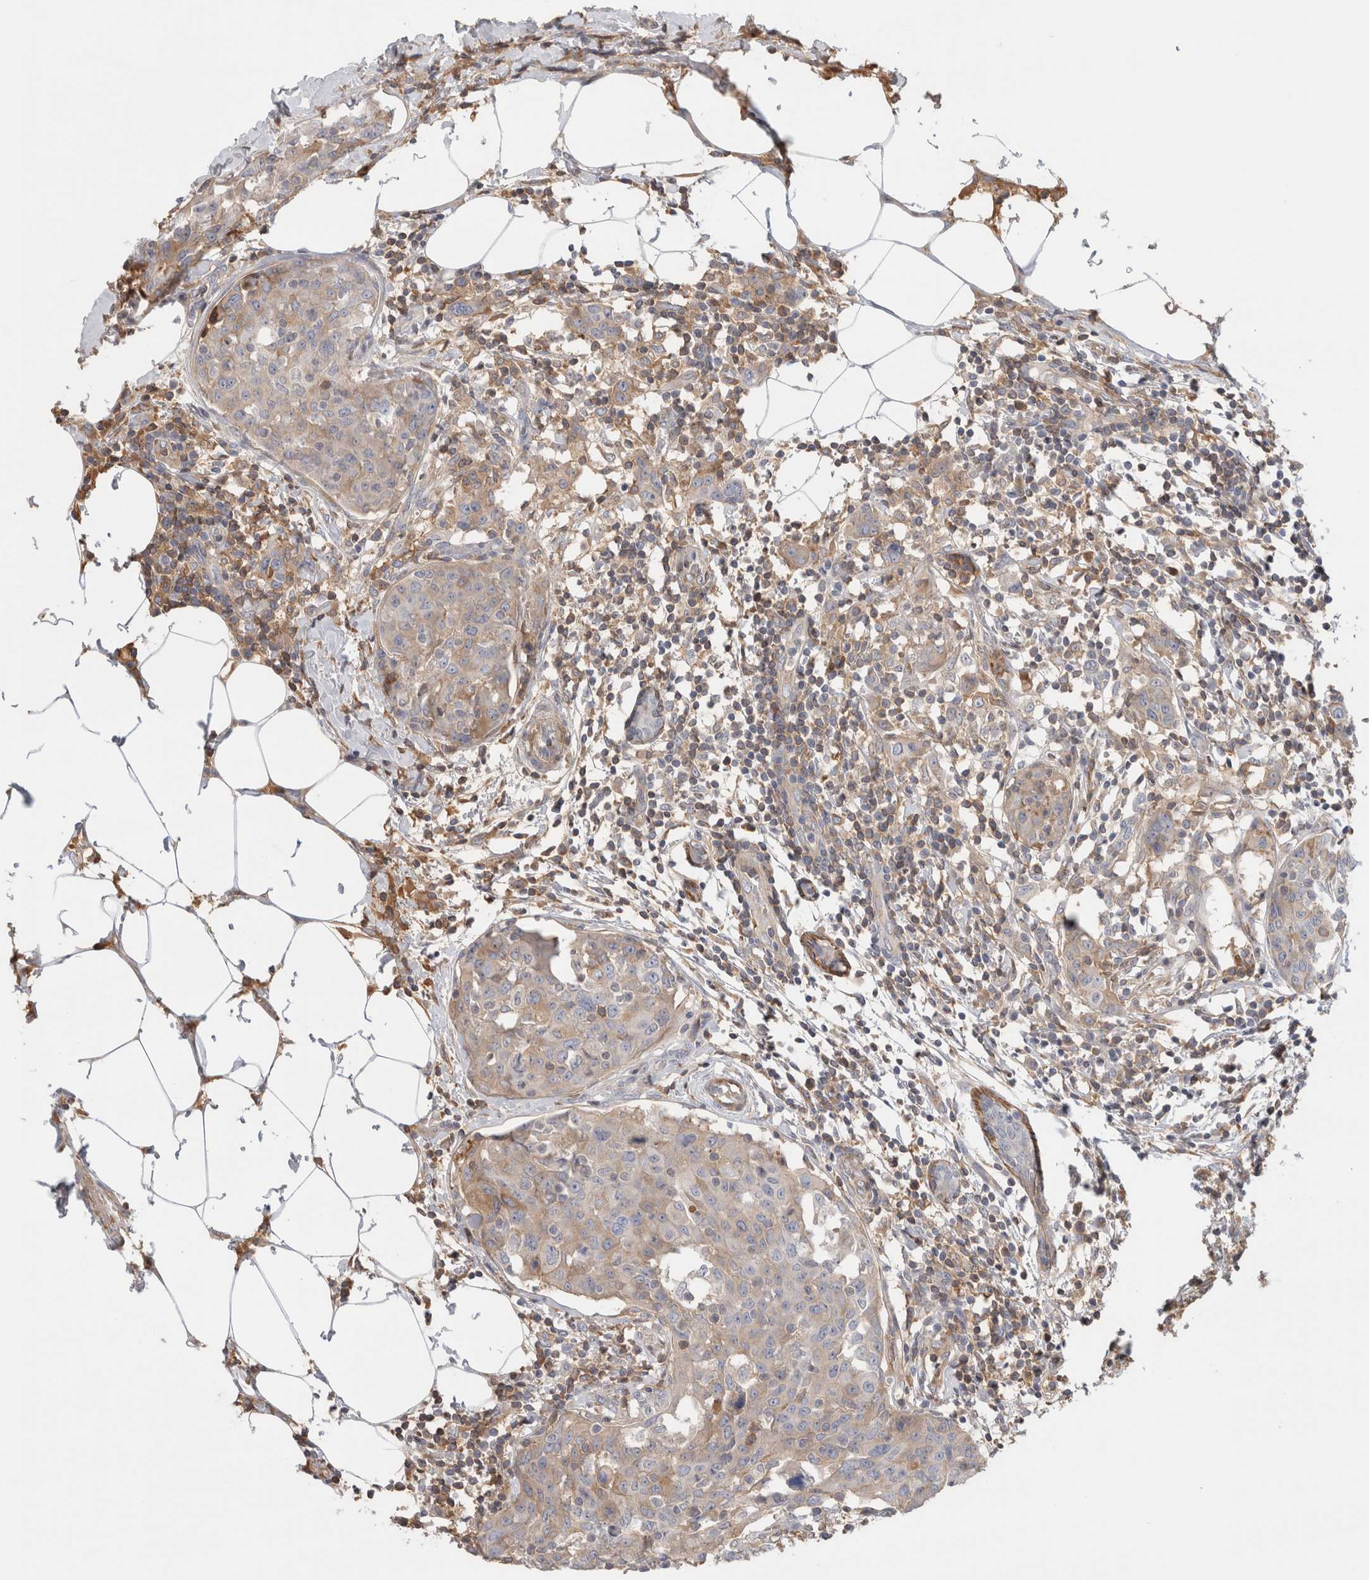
{"staining": {"intensity": "weak", "quantity": "25%-75%", "location": "cytoplasmic/membranous"}, "tissue": "breast cancer", "cell_type": "Tumor cells", "image_type": "cancer", "snomed": [{"axis": "morphology", "description": "Normal tissue, NOS"}, {"axis": "morphology", "description": "Duct carcinoma"}, {"axis": "topography", "description": "Breast"}], "caption": "Protein positivity by IHC reveals weak cytoplasmic/membranous expression in approximately 25%-75% of tumor cells in breast cancer (intraductal carcinoma).", "gene": "CFI", "patient": {"sex": "female", "age": 37}}